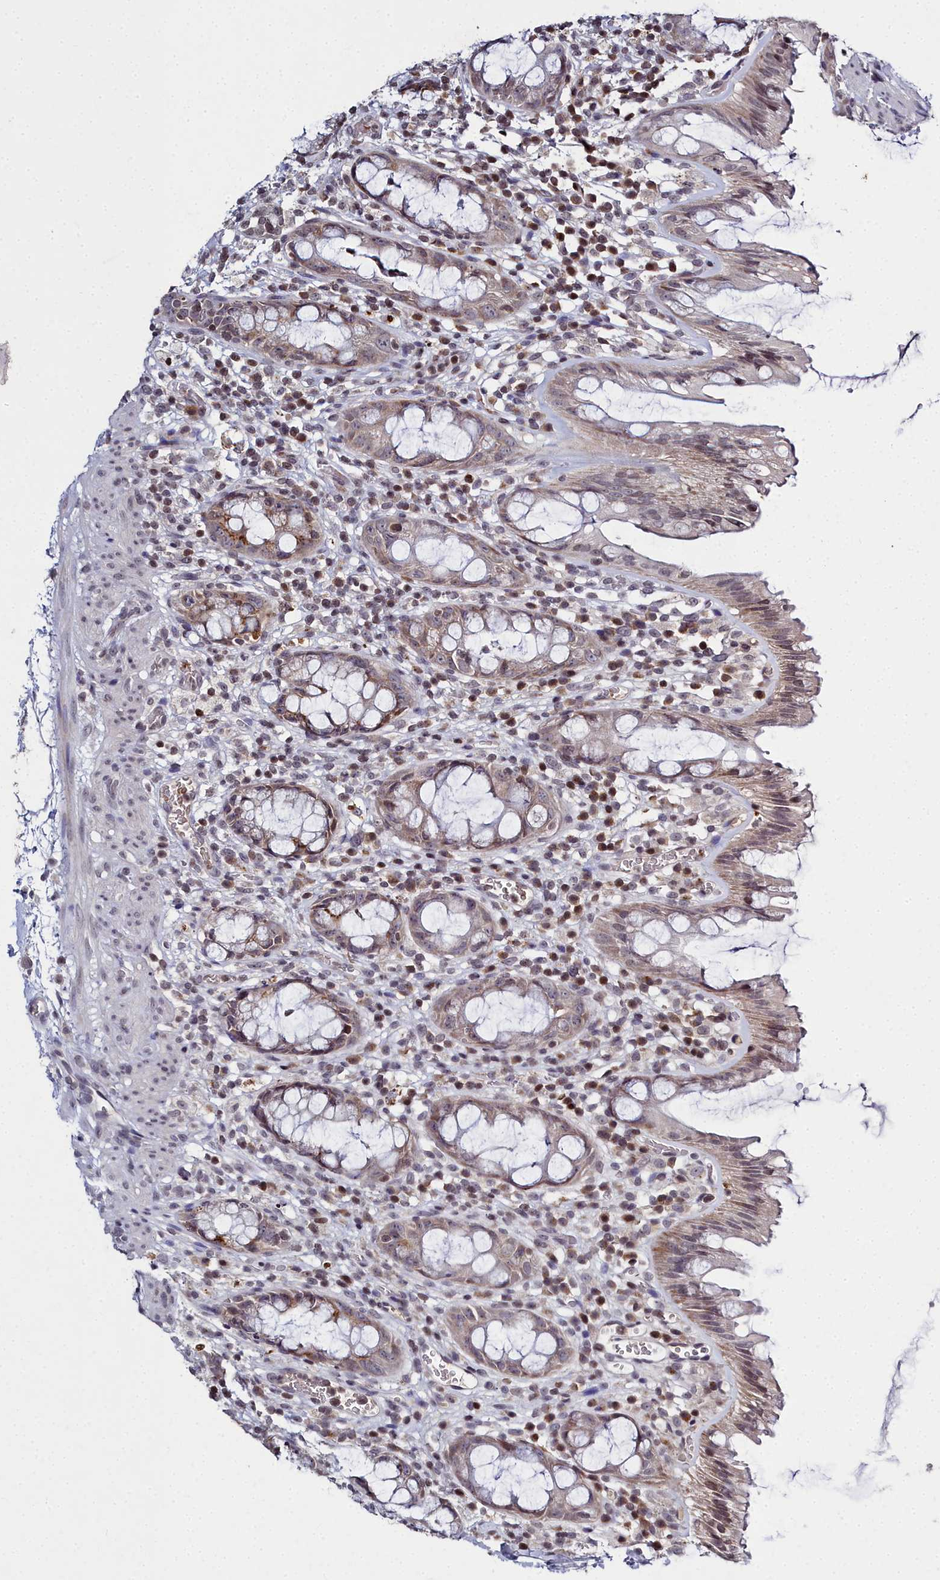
{"staining": {"intensity": "moderate", "quantity": ">75%", "location": "cytoplasmic/membranous"}, "tissue": "rectum", "cell_type": "Glandular cells", "image_type": "normal", "snomed": [{"axis": "morphology", "description": "Normal tissue, NOS"}, {"axis": "topography", "description": "Rectum"}], "caption": "This histopathology image displays immunohistochemistry staining of normal human rectum, with medium moderate cytoplasmic/membranous expression in about >75% of glandular cells.", "gene": "FZD4", "patient": {"sex": "female", "age": 57}}